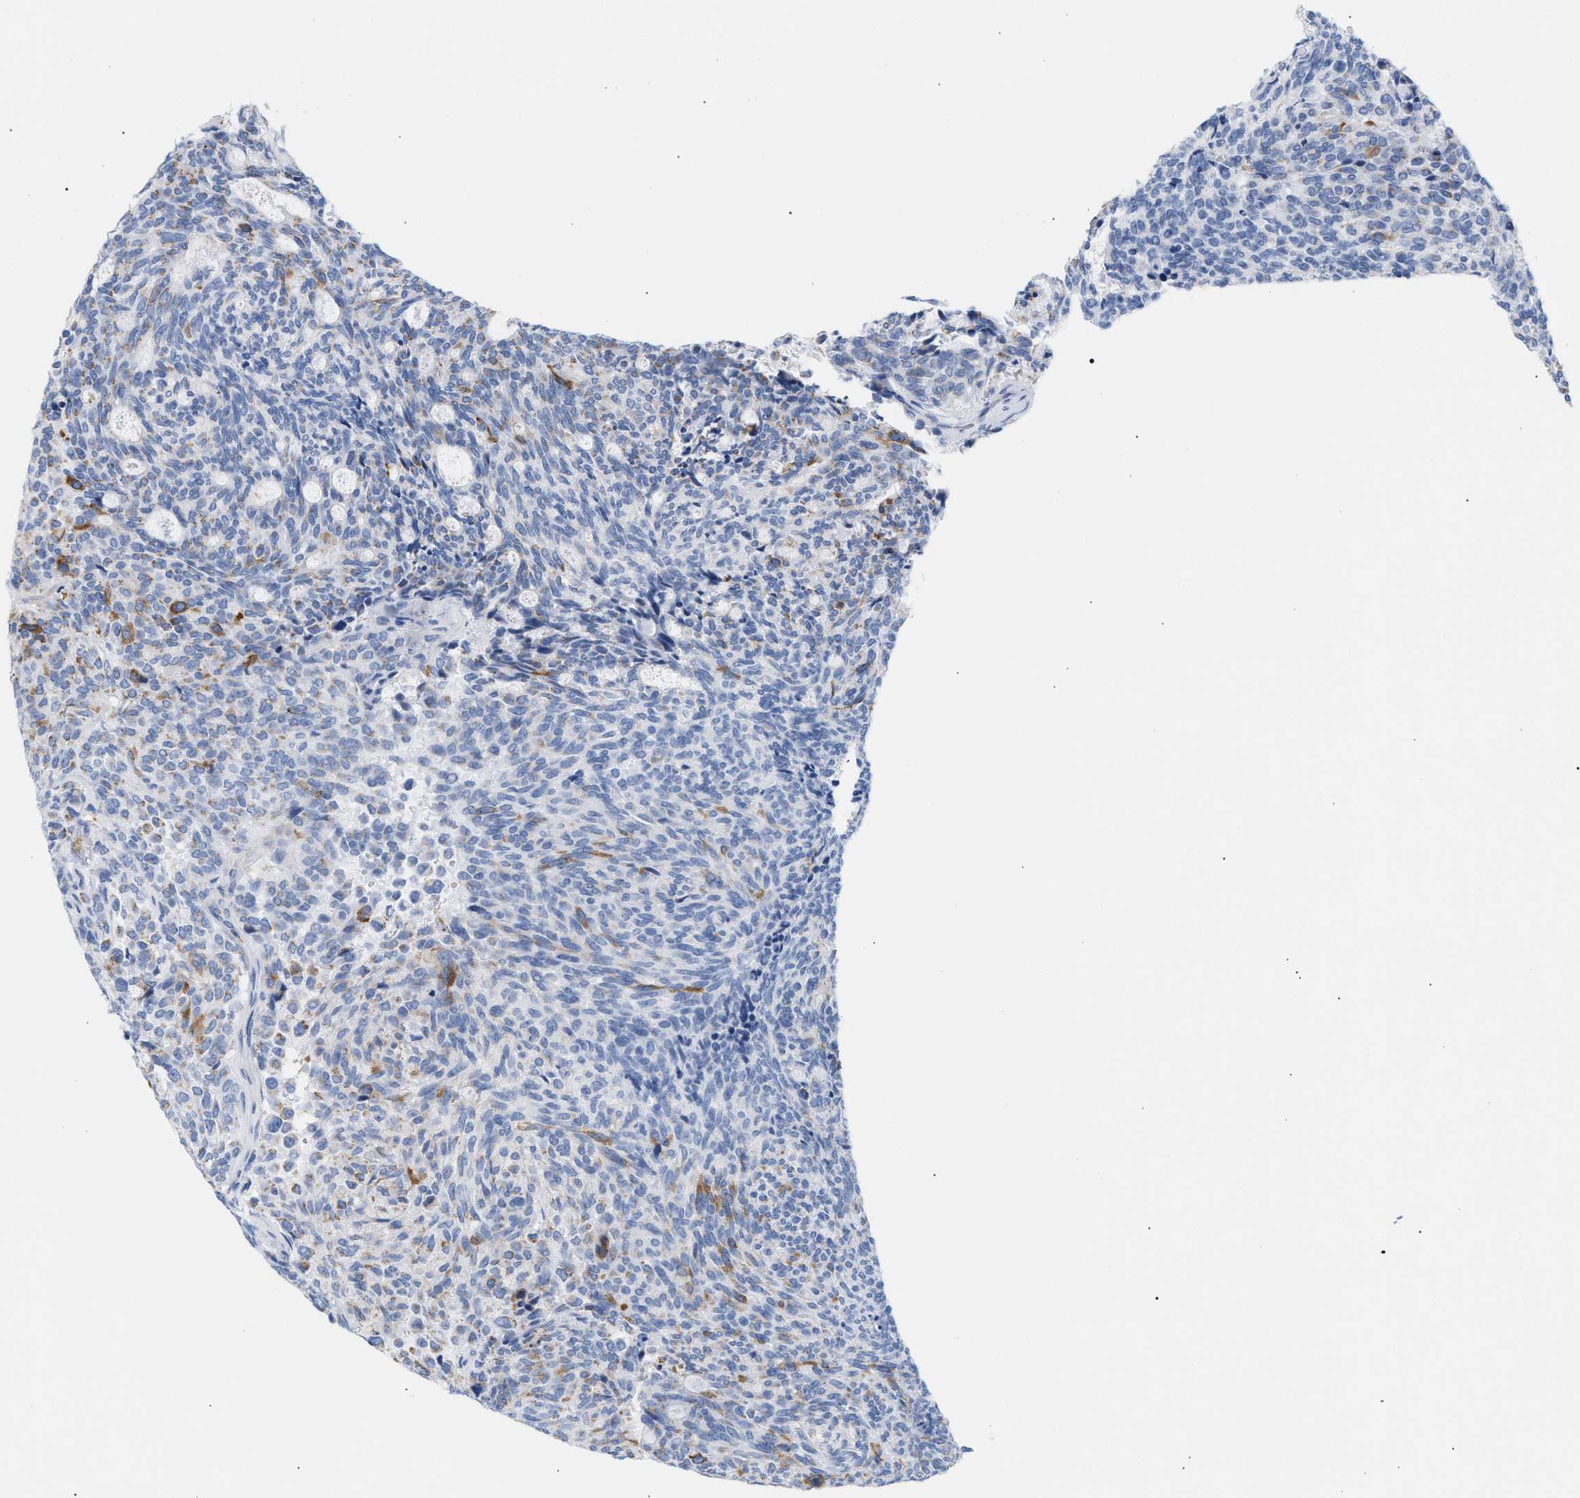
{"staining": {"intensity": "moderate", "quantity": "<25%", "location": "cytoplasmic/membranous"}, "tissue": "carcinoid", "cell_type": "Tumor cells", "image_type": "cancer", "snomed": [{"axis": "morphology", "description": "Carcinoid, malignant, NOS"}, {"axis": "topography", "description": "Pancreas"}], "caption": "Immunohistochemistry micrograph of human carcinoid (malignant) stained for a protein (brown), which displays low levels of moderate cytoplasmic/membranous positivity in approximately <25% of tumor cells.", "gene": "TACC3", "patient": {"sex": "female", "age": 54}}